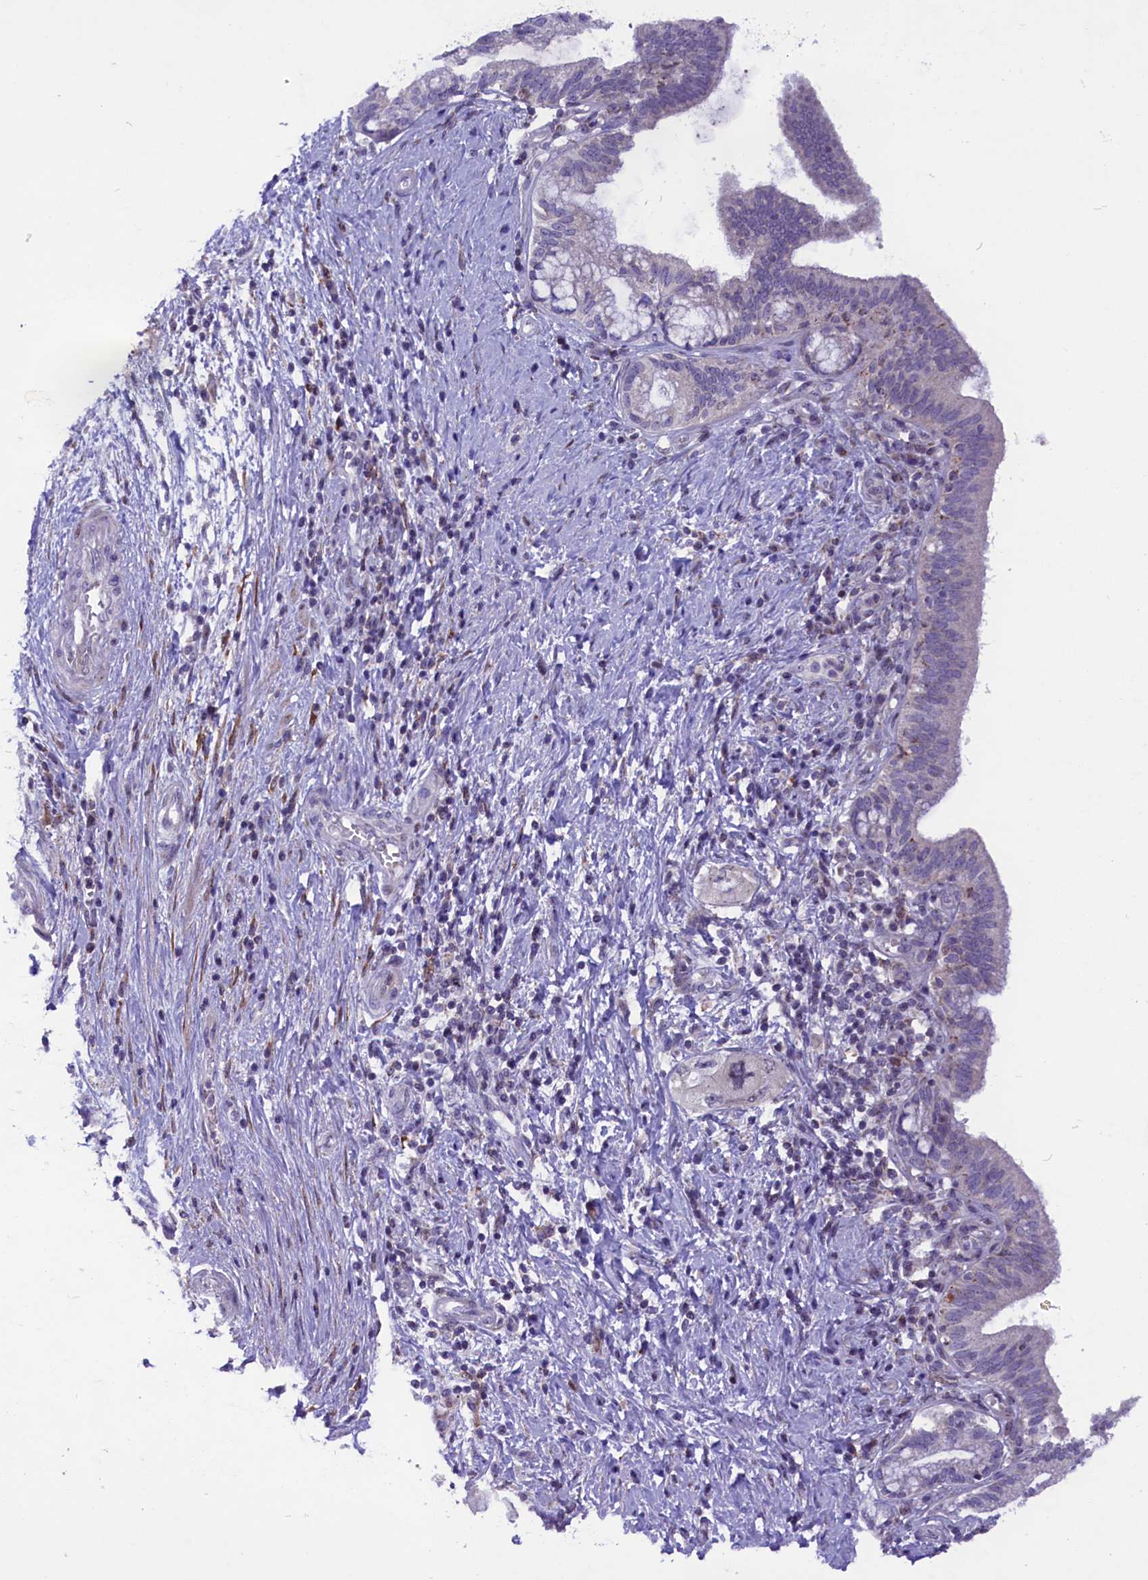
{"staining": {"intensity": "negative", "quantity": "none", "location": "none"}, "tissue": "pancreatic cancer", "cell_type": "Tumor cells", "image_type": "cancer", "snomed": [{"axis": "morphology", "description": "Adenocarcinoma, NOS"}, {"axis": "topography", "description": "Pancreas"}], "caption": "A micrograph of human pancreatic adenocarcinoma is negative for staining in tumor cells.", "gene": "MIEF2", "patient": {"sex": "female", "age": 73}}